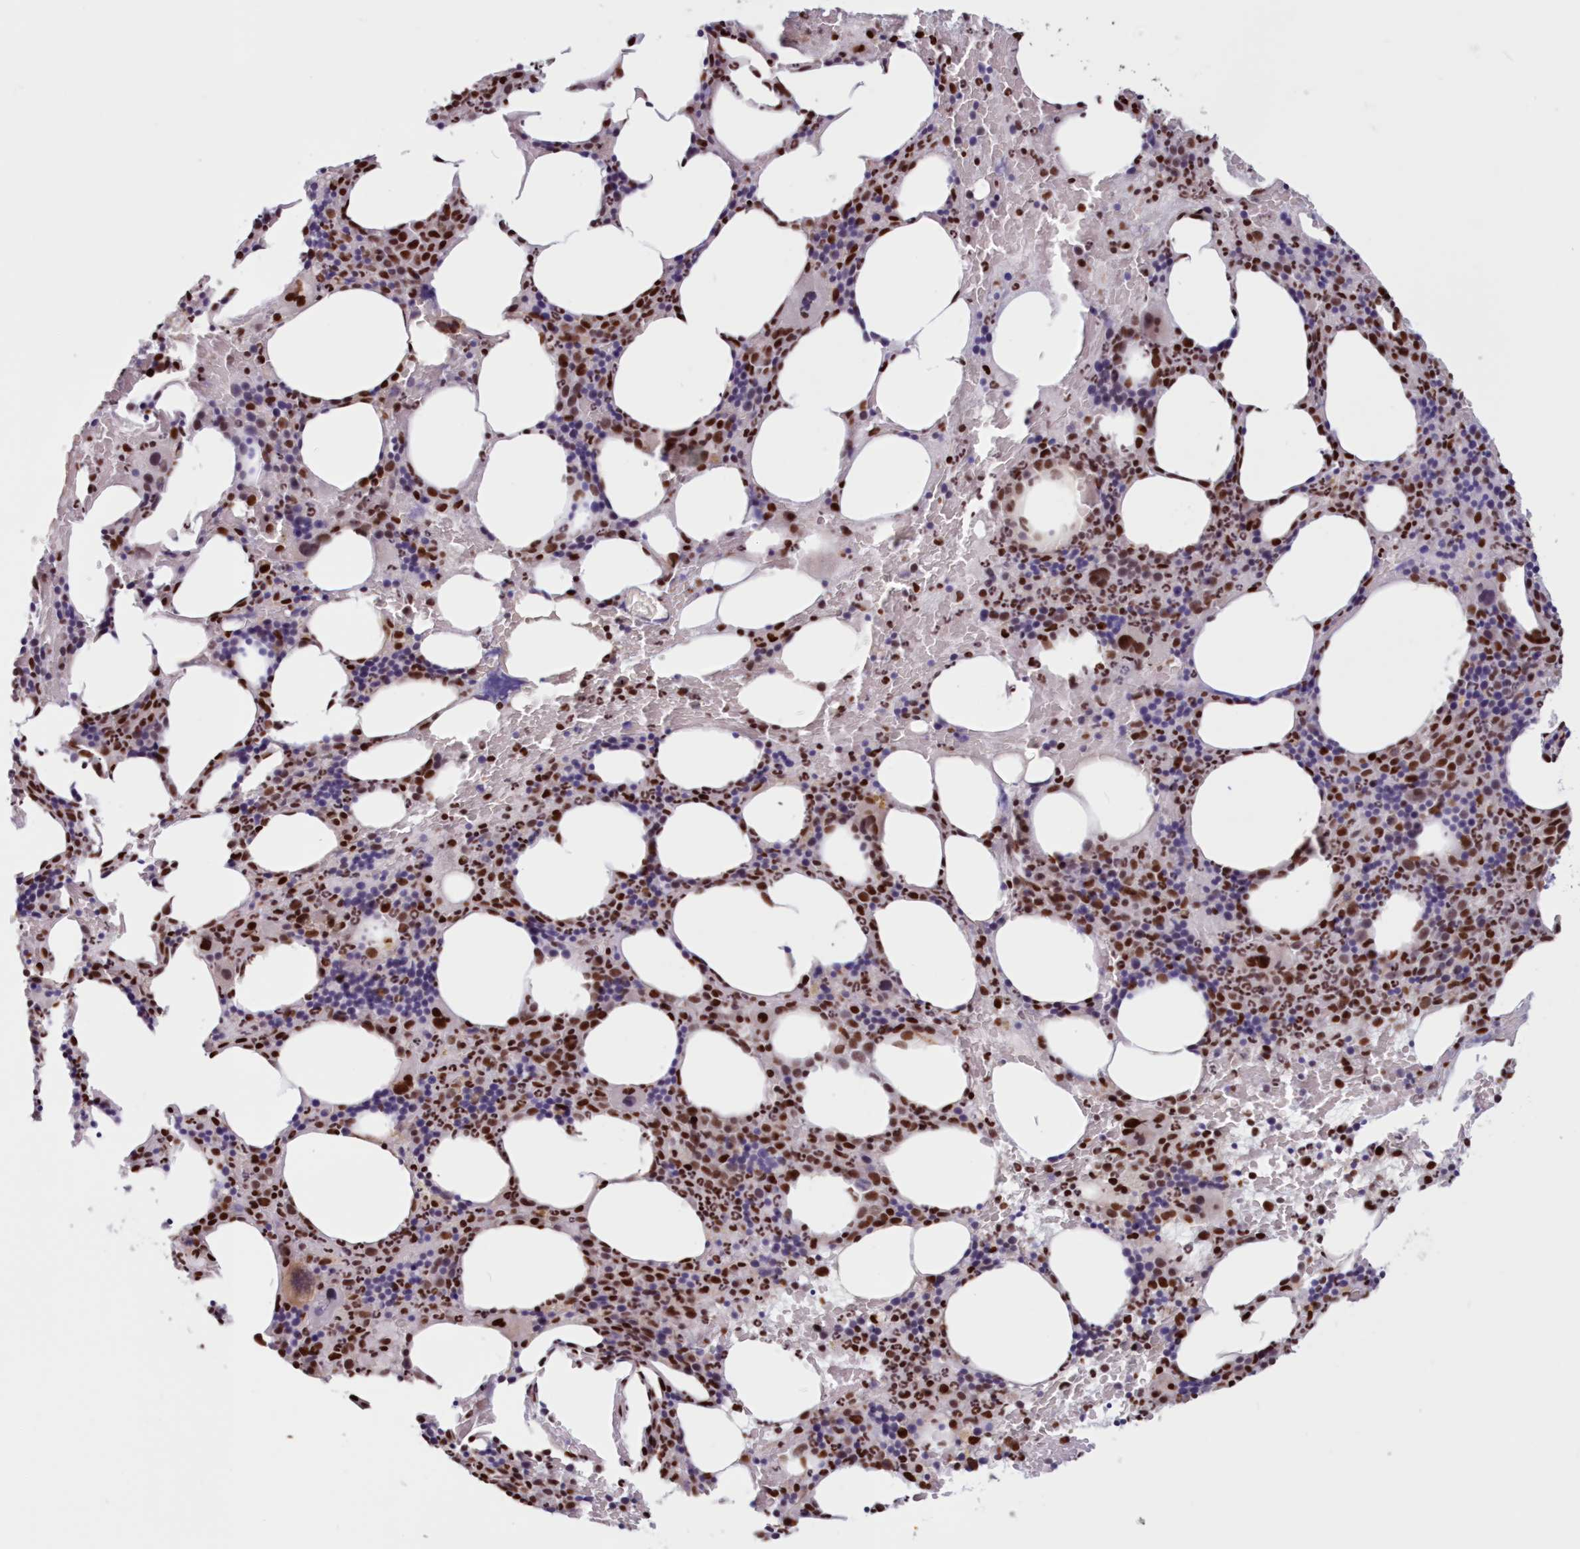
{"staining": {"intensity": "strong", "quantity": "25%-75%", "location": "nuclear"}, "tissue": "bone marrow", "cell_type": "Hematopoietic cells", "image_type": "normal", "snomed": [{"axis": "morphology", "description": "Normal tissue, NOS"}, {"axis": "topography", "description": "Bone marrow"}], "caption": "A high-resolution image shows IHC staining of normal bone marrow, which reveals strong nuclear staining in approximately 25%-75% of hematopoietic cells.", "gene": "POLR2B", "patient": {"sex": "male", "age": 62}}